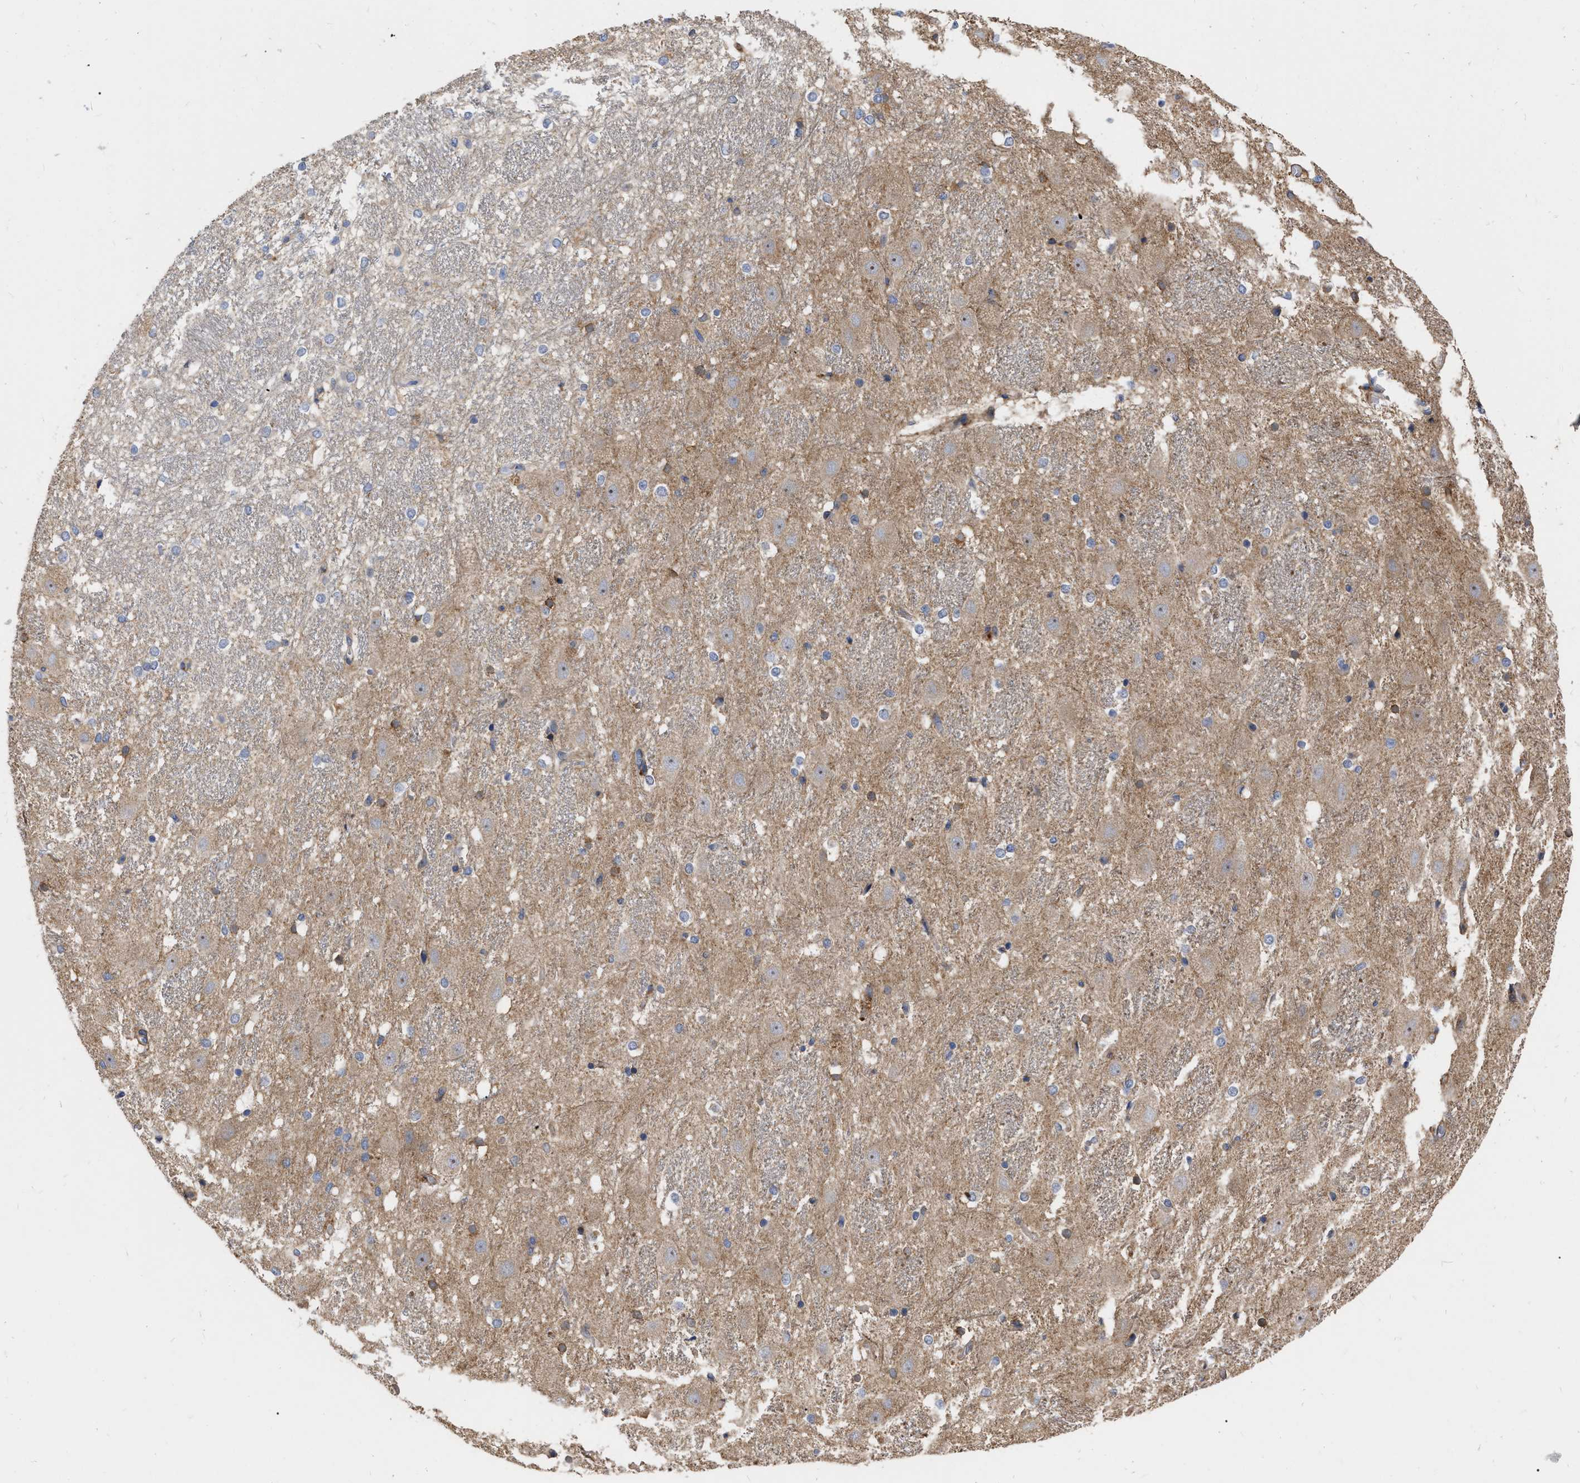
{"staining": {"intensity": "weak", "quantity": "<25%", "location": "cytoplasmic/membranous"}, "tissue": "hippocampus", "cell_type": "Glial cells", "image_type": "normal", "snomed": [{"axis": "morphology", "description": "Normal tissue, NOS"}, {"axis": "topography", "description": "Hippocampus"}], "caption": "Image shows no significant protein positivity in glial cells of normal hippocampus.", "gene": "MLST8", "patient": {"sex": "female", "age": 19}}